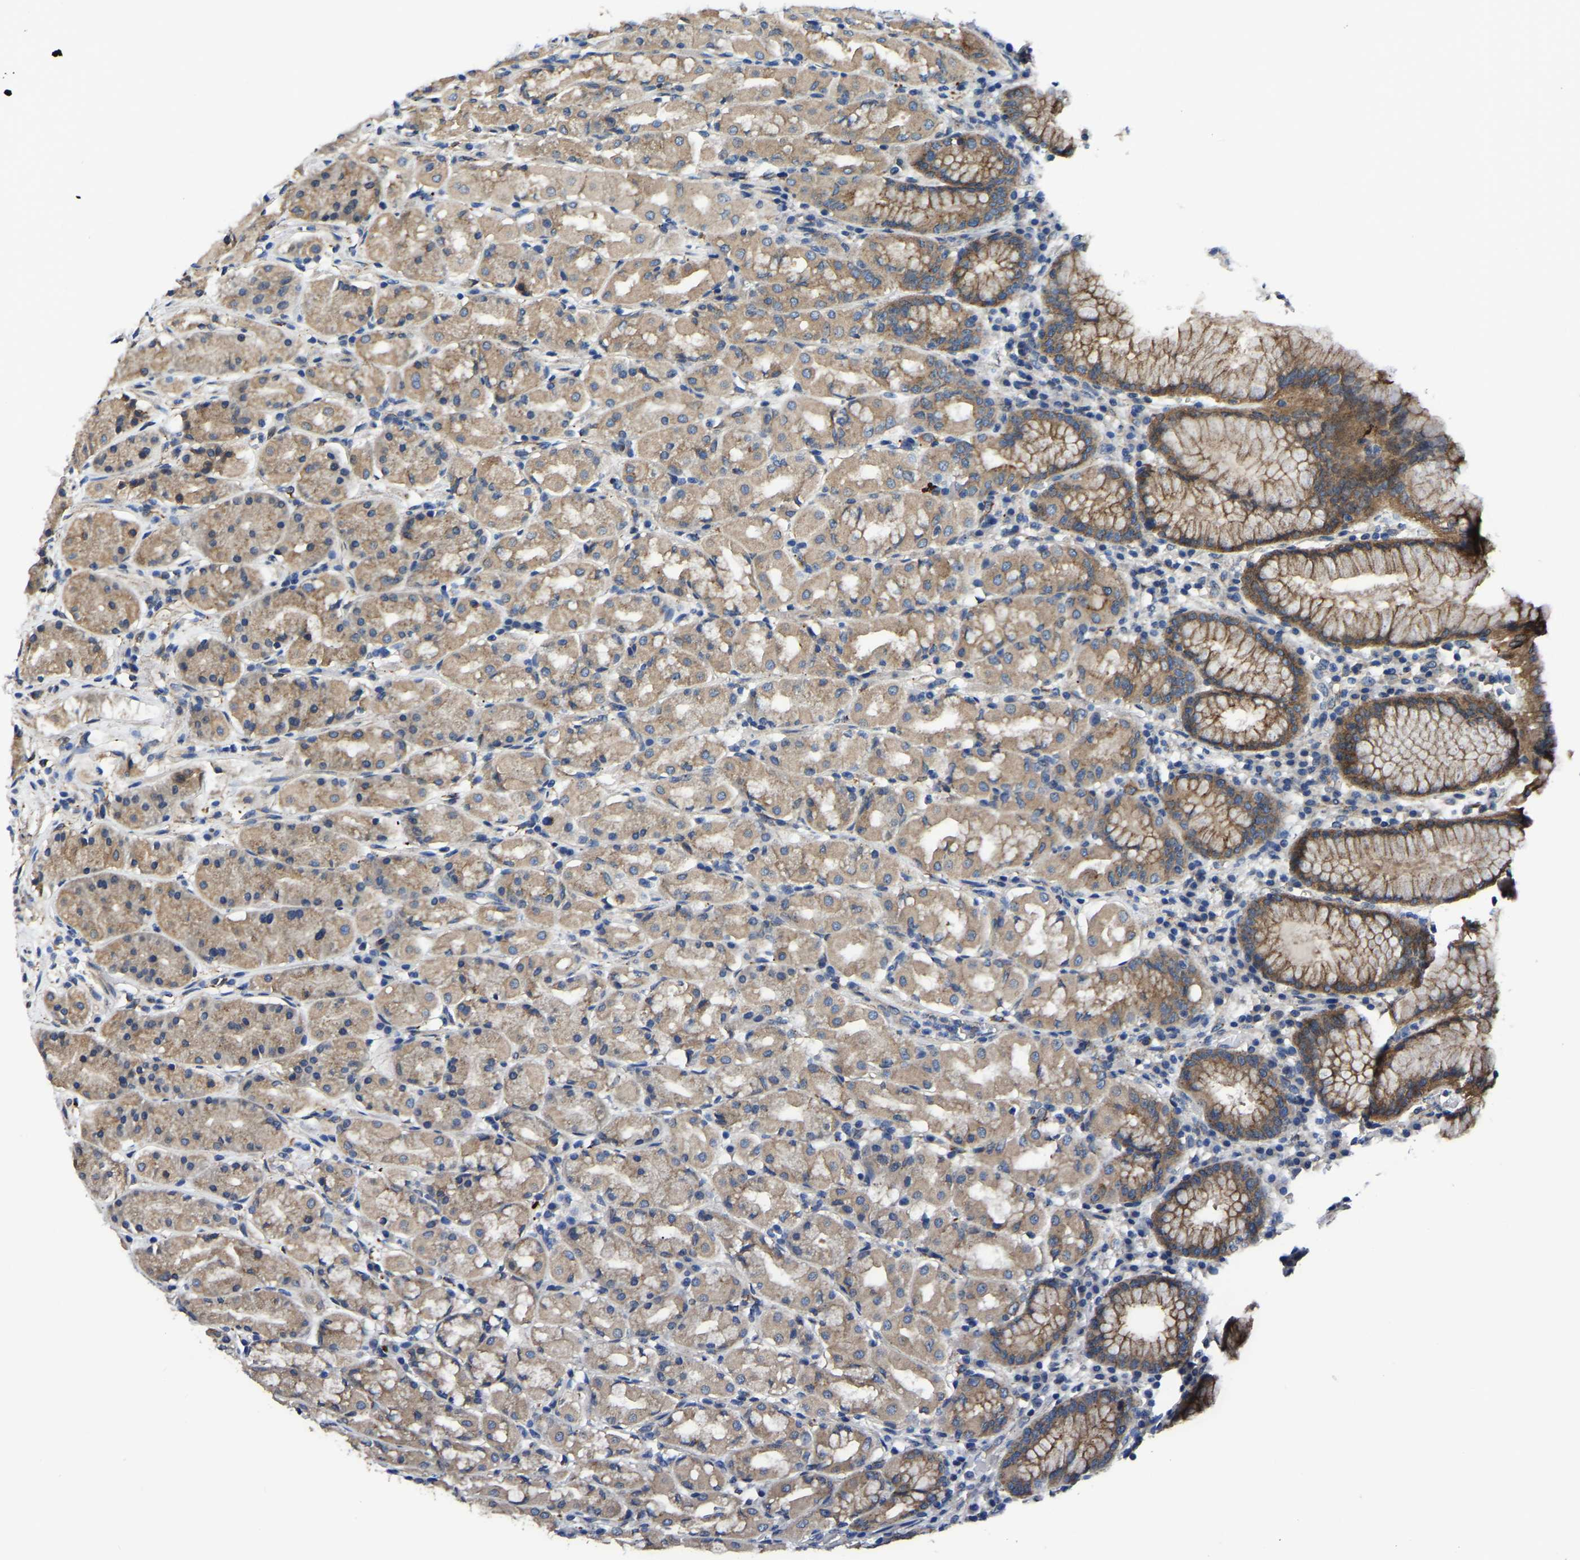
{"staining": {"intensity": "moderate", "quantity": ">75%", "location": "cytoplasmic/membranous"}, "tissue": "stomach", "cell_type": "Glandular cells", "image_type": "normal", "snomed": [{"axis": "morphology", "description": "Normal tissue, NOS"}, {"axis": "topography", "description": "Stomach"}, {"axis": "topography", "description": "Stomach, lower"}], "caption": "A high-resolution micrograph shows IHC staining of benign stomach, which reveals moderate cytoplasmic/membranous expression in approximately >75% of glandular cells.", "gene": "ARL6IP5", "patient": {"sex": "female", "age": 56}}